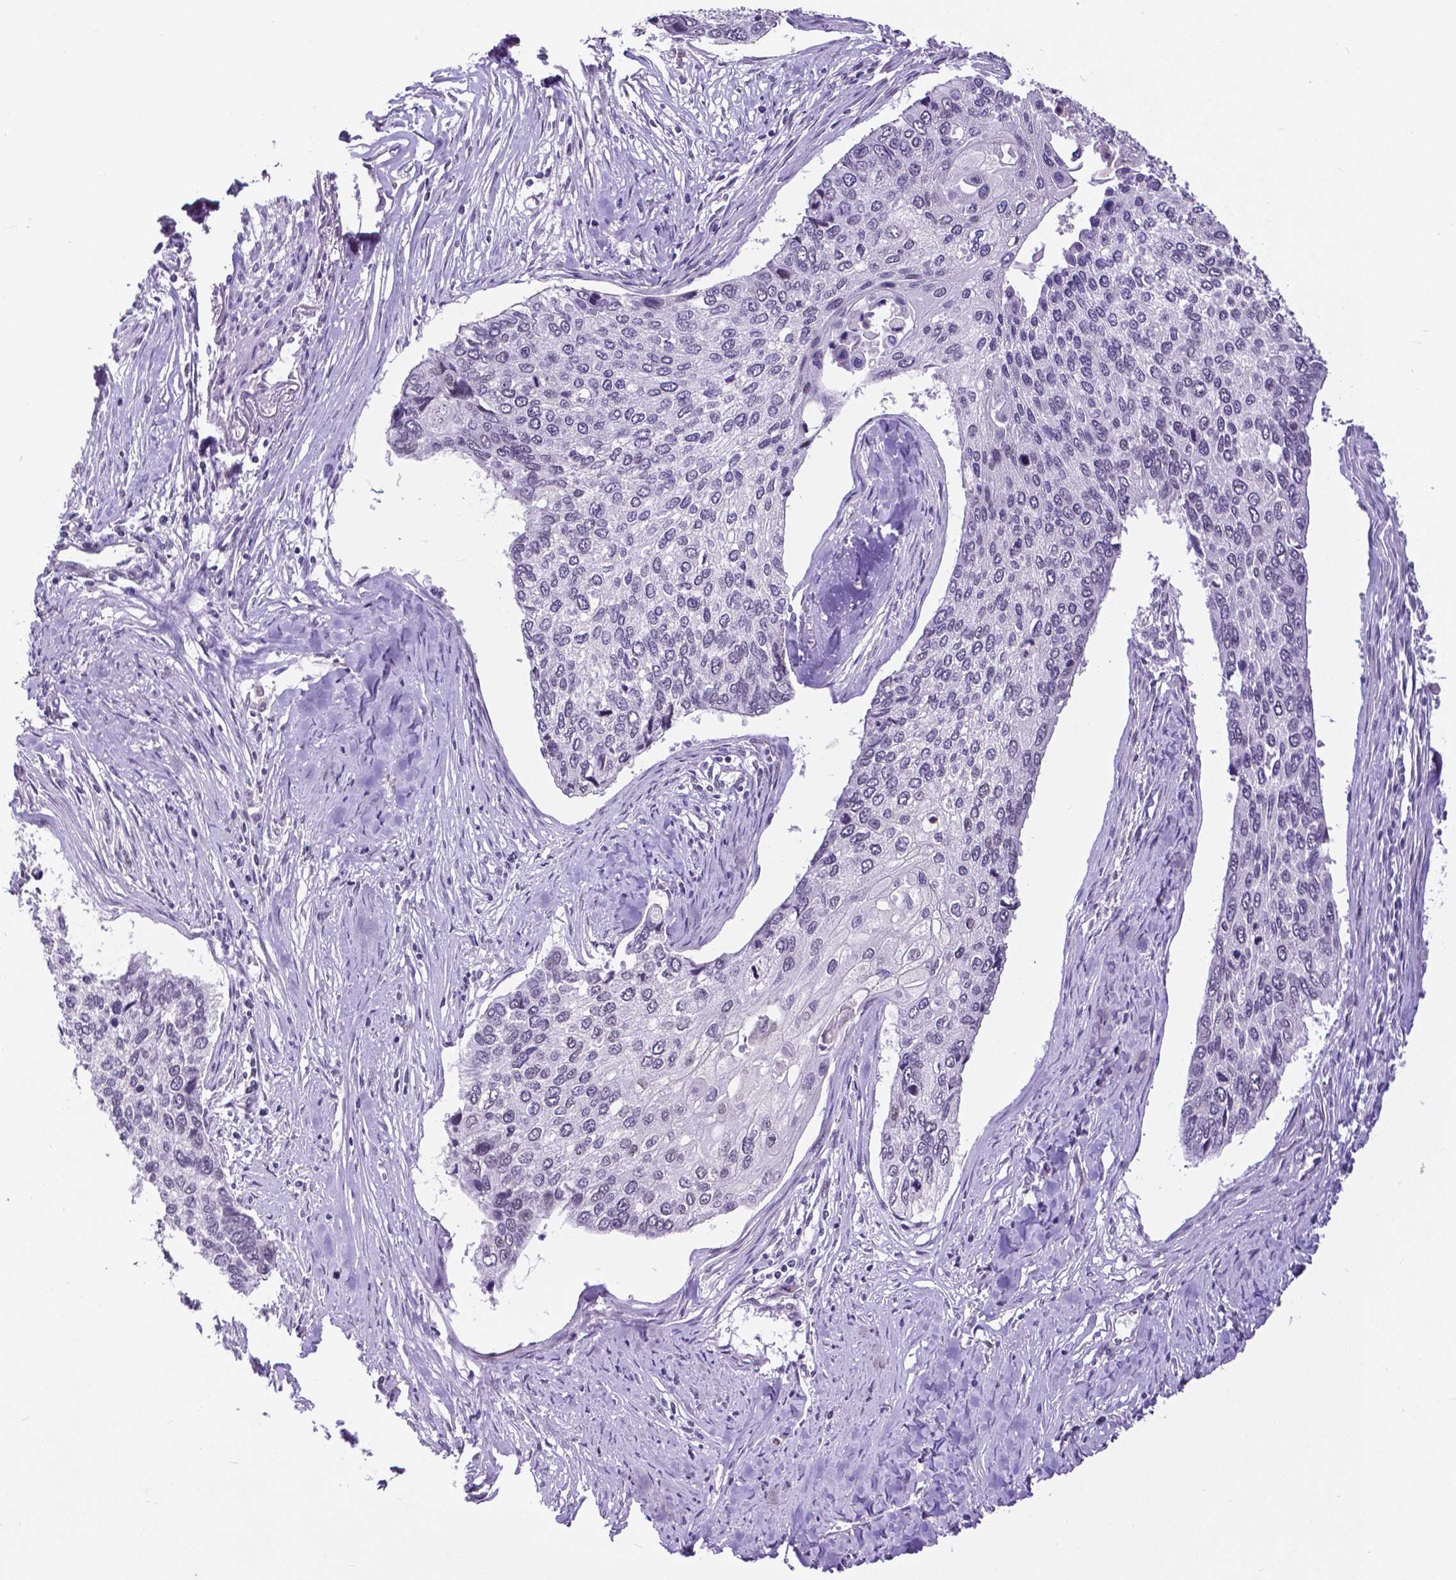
{"staining": {"intensity": "negative", "quantity": "none", "location": "none"}, "tissue": "lung cancer", "cell_type": "Tumor cells", "image_type": "cancer", "snomed": [{"axis": "morphology", "description": "Squamous cell carcinoma, NOS"}, {"axis": "morphology", "description": "Squamous cell carcinoma, metastatic, NOS"}, {"axis": "topography", "description": "Lung"}], "caption": "Photomicrograph shows no protein positivity in tumor cells of lung cancer (squamous cell carcinoma) tissue.", "gene": "ATRX", "patient": {"sex": "male", "age": 63}}